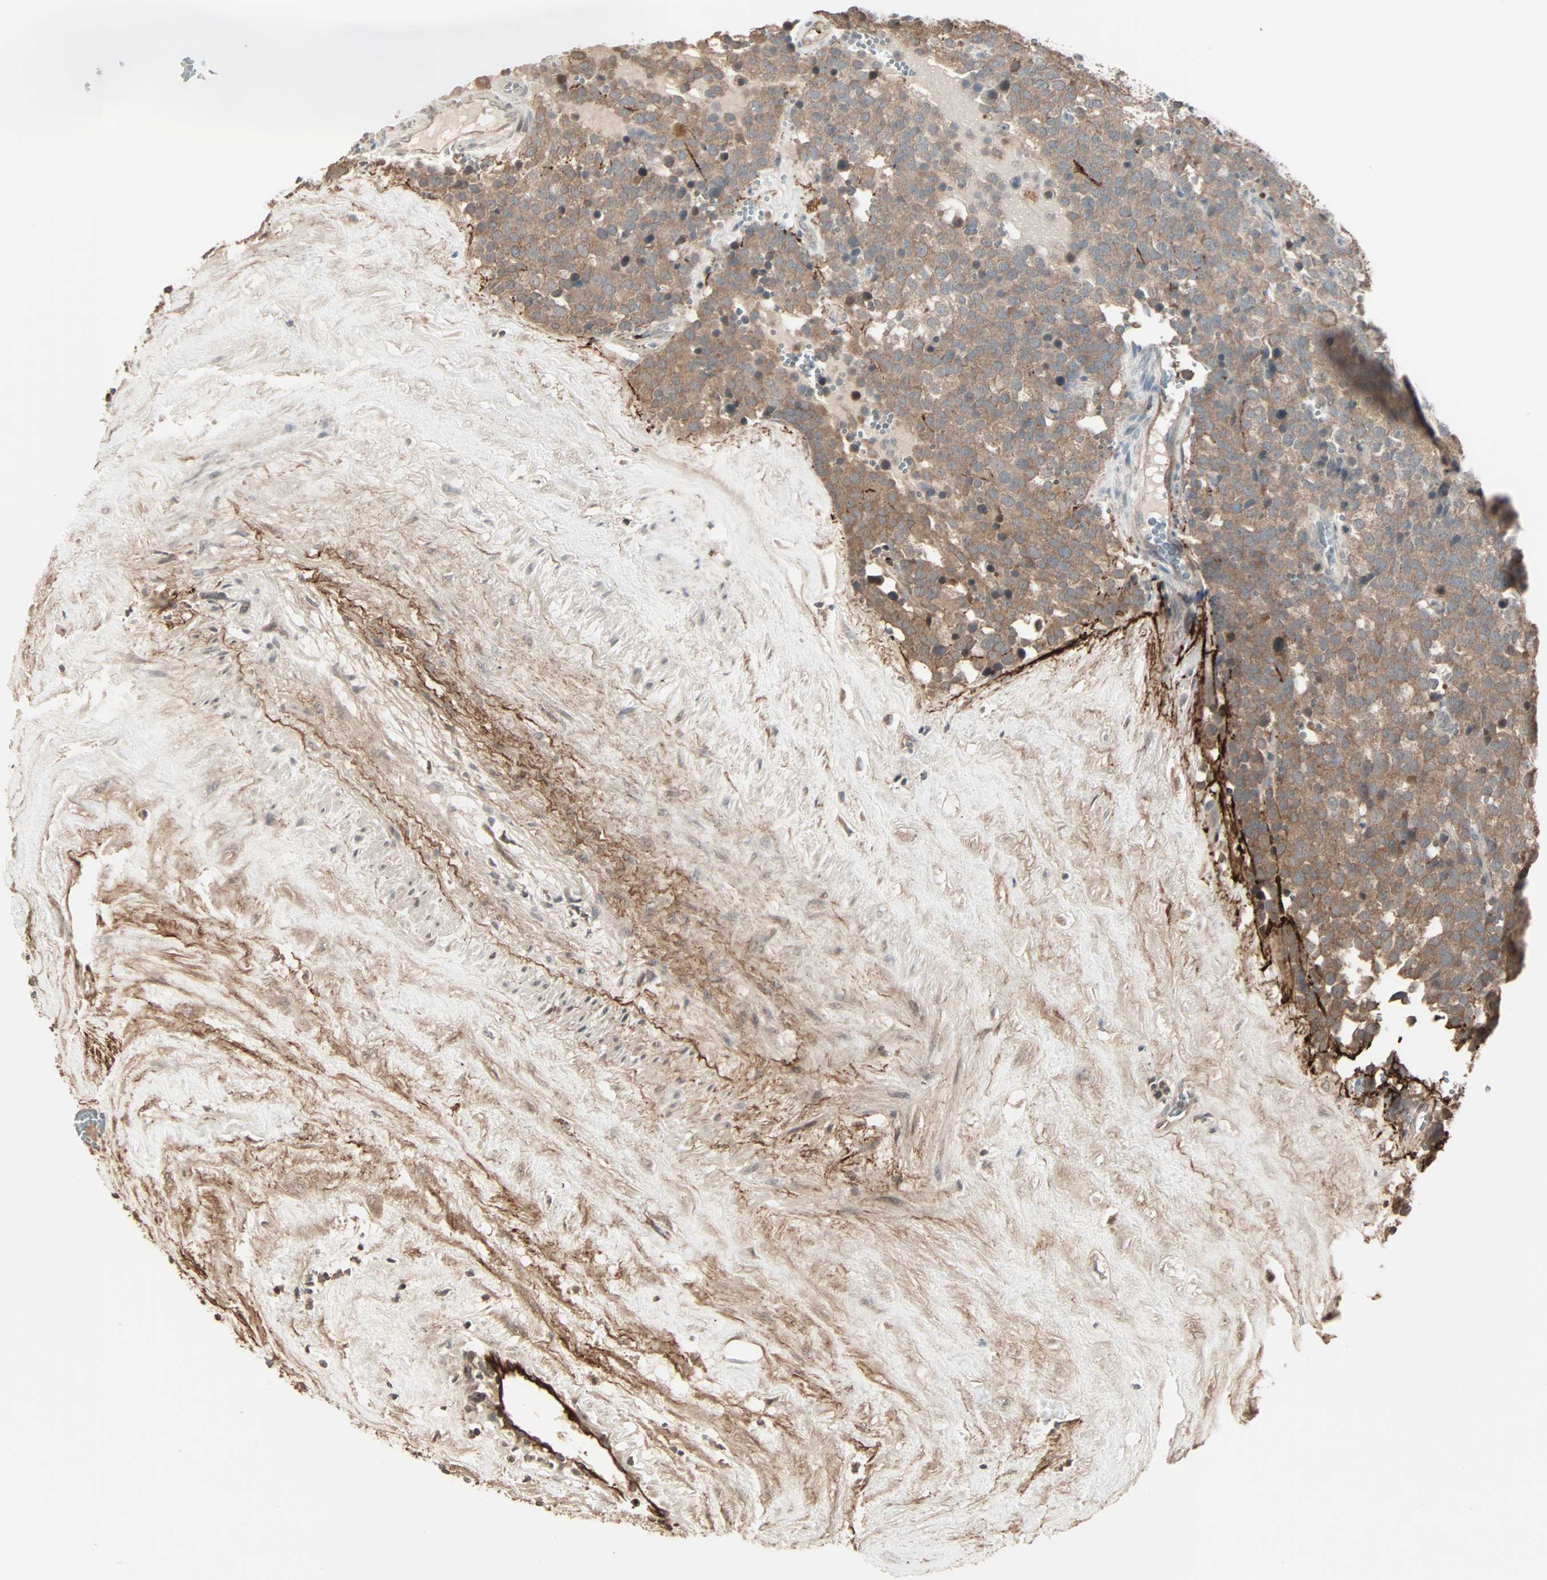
{"staining": {"intensity": "moderate", "quantity": ">75%", "location": "cytoplasmic/membranous"}, "tissue": "testis cancer", "cell_type": "Tumor cells", "image_type": "cancer", "snomed": [{"axis": "morphology", "description": "Seminoma, NOS"}, {"axis": "topography", "description": "Testis"}], "caption": "Testis cancer (seminoma) was stained to show a protein in brown. There is medium levels of moderate cytoplasmic/membranous staining in approximately >75% of tumor cells.", "gene": "CALCRL", "patient": {"sex": "male", "age": 71}}